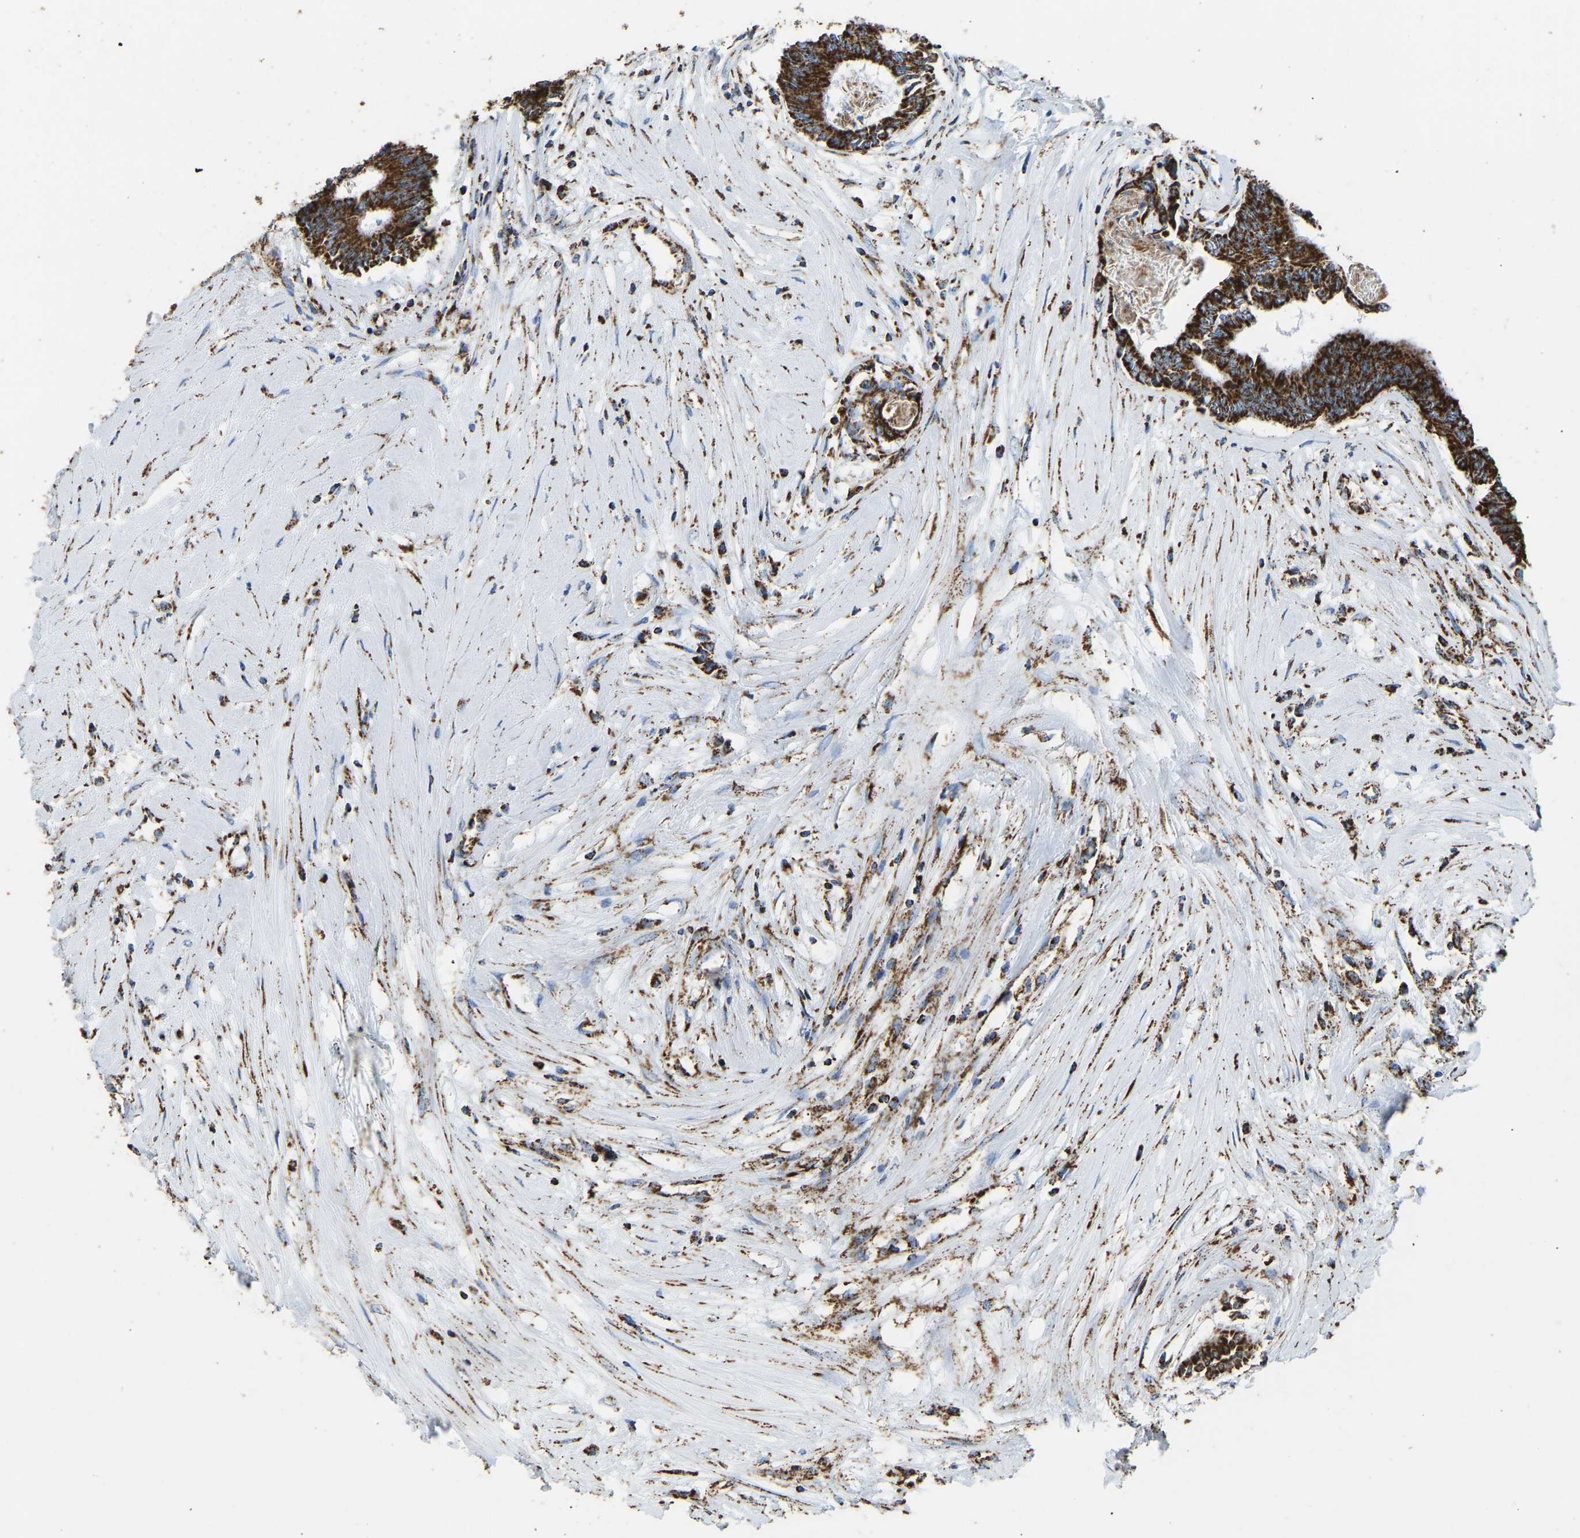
{"staining": {"intensity": "strong", "quantity": ">75%", "location": "cytoplasmic/membranous"}, "tissue": "colorectal cancer", "cell_type": "Tumor cells", "image_type": "cancer", "snomed": [{"axis": "morphology", "description": "Adenocarcinoma, NOS"}, {"axis": "topography", "description": "Rectum"}], "caption": "Strong cytoplasmic/membranous protein positivity is seen in about >75% of tumor cells in adenocarcinoma (colorectal).", "gene": "IRX6", "patient": {"sex": "male", "age": 63}}